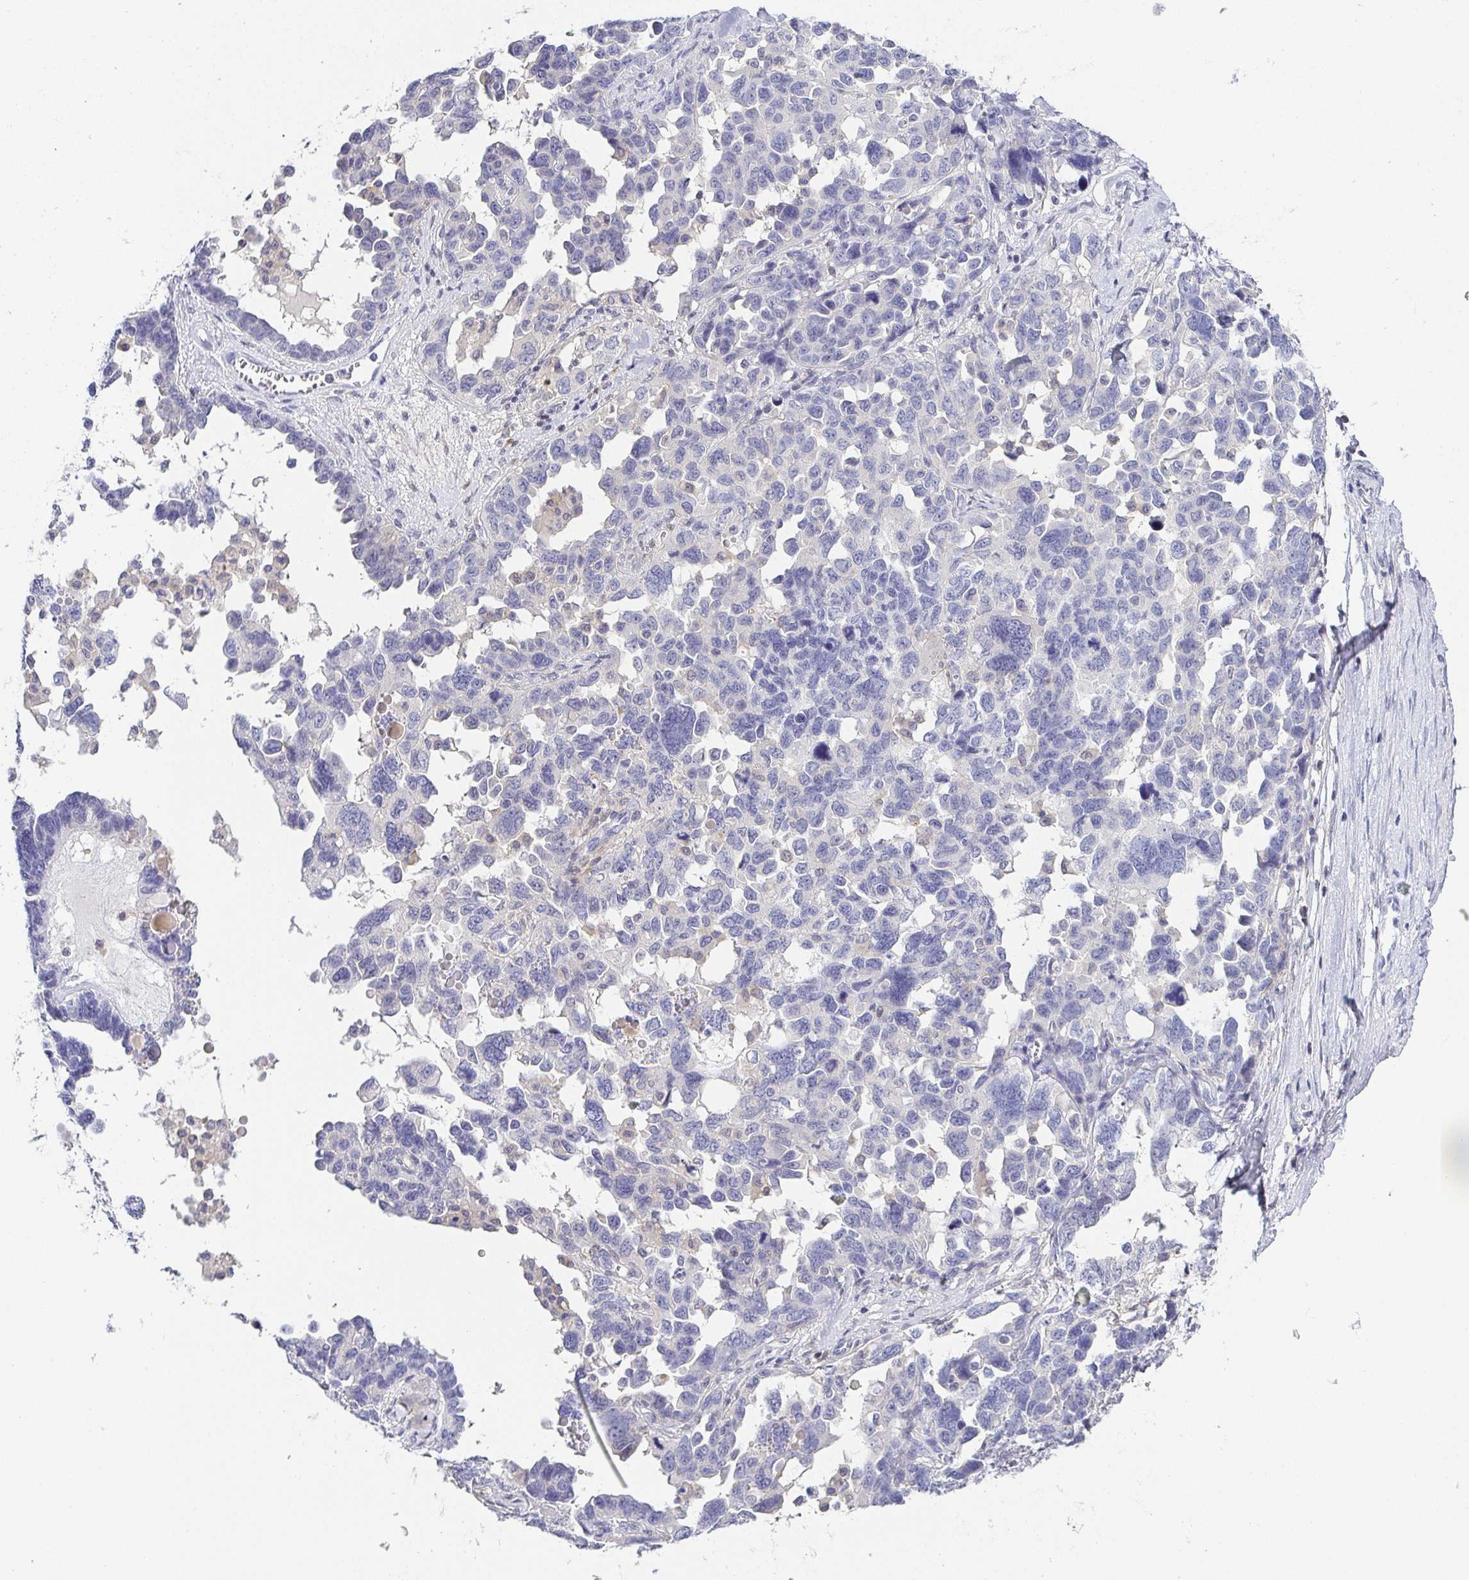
{"staining": {"intensity": "negative", "quantity": "none", "location": "none"}, "tissue": "ovarian cancer", "cell_type": "Tumor cells", "image_type": "cancer", "snomed": [{"axis": "morphology", "description": "Cystadenocarcinoma, serous, NOS"}, {"axis": "topography", "description": "Ovary"}], "caption": "Immunohistochemical staining of serous cystadenocarcinoma (ovarian) reveals no significant expression in tumor cells.", "gene": "RNASE7", "patient": {"sex": "female", "age": 69}}